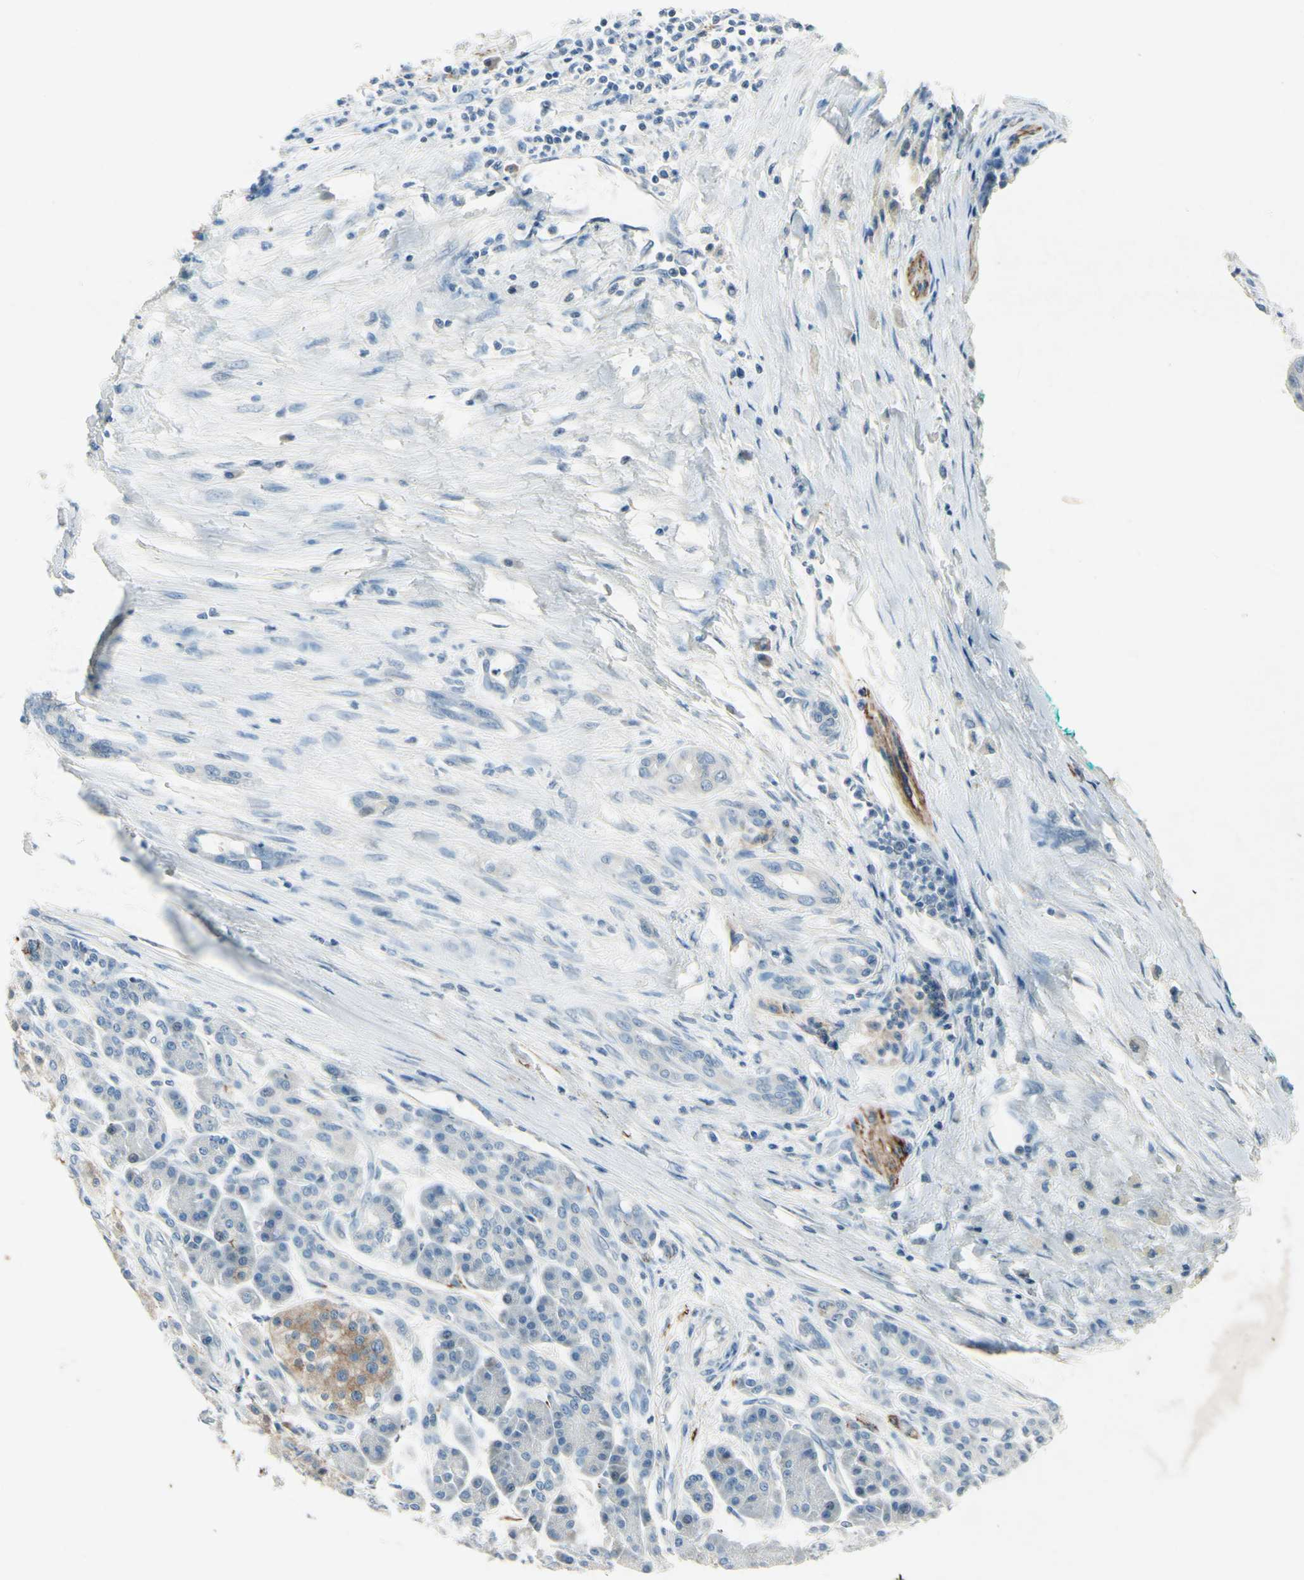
{"staining": {"intensity": "negative", "quantity": "none", "location": "none"}, "tissue": "pancreatic cancer", "cell_type": "Tumor cells", "image_type": "cancer", "snomed": [{"axis": "morphology", "description": "Adenocarcinoma, NOS"}, {"axis": "topography", "description": "Pancreas"}], "caption": "This micrograph is of adenocarcinoma (pancreatic) stained with immunohistochemistry to label a protein in brown with the nuclei are counter-stained blue. There is no positivity in tumor cells. (Immunohistochemistry (ihc), brightfield microscopy, high magnification).", "gene": "SNAP91", "patient": {"sex": "male", "age": 59}}